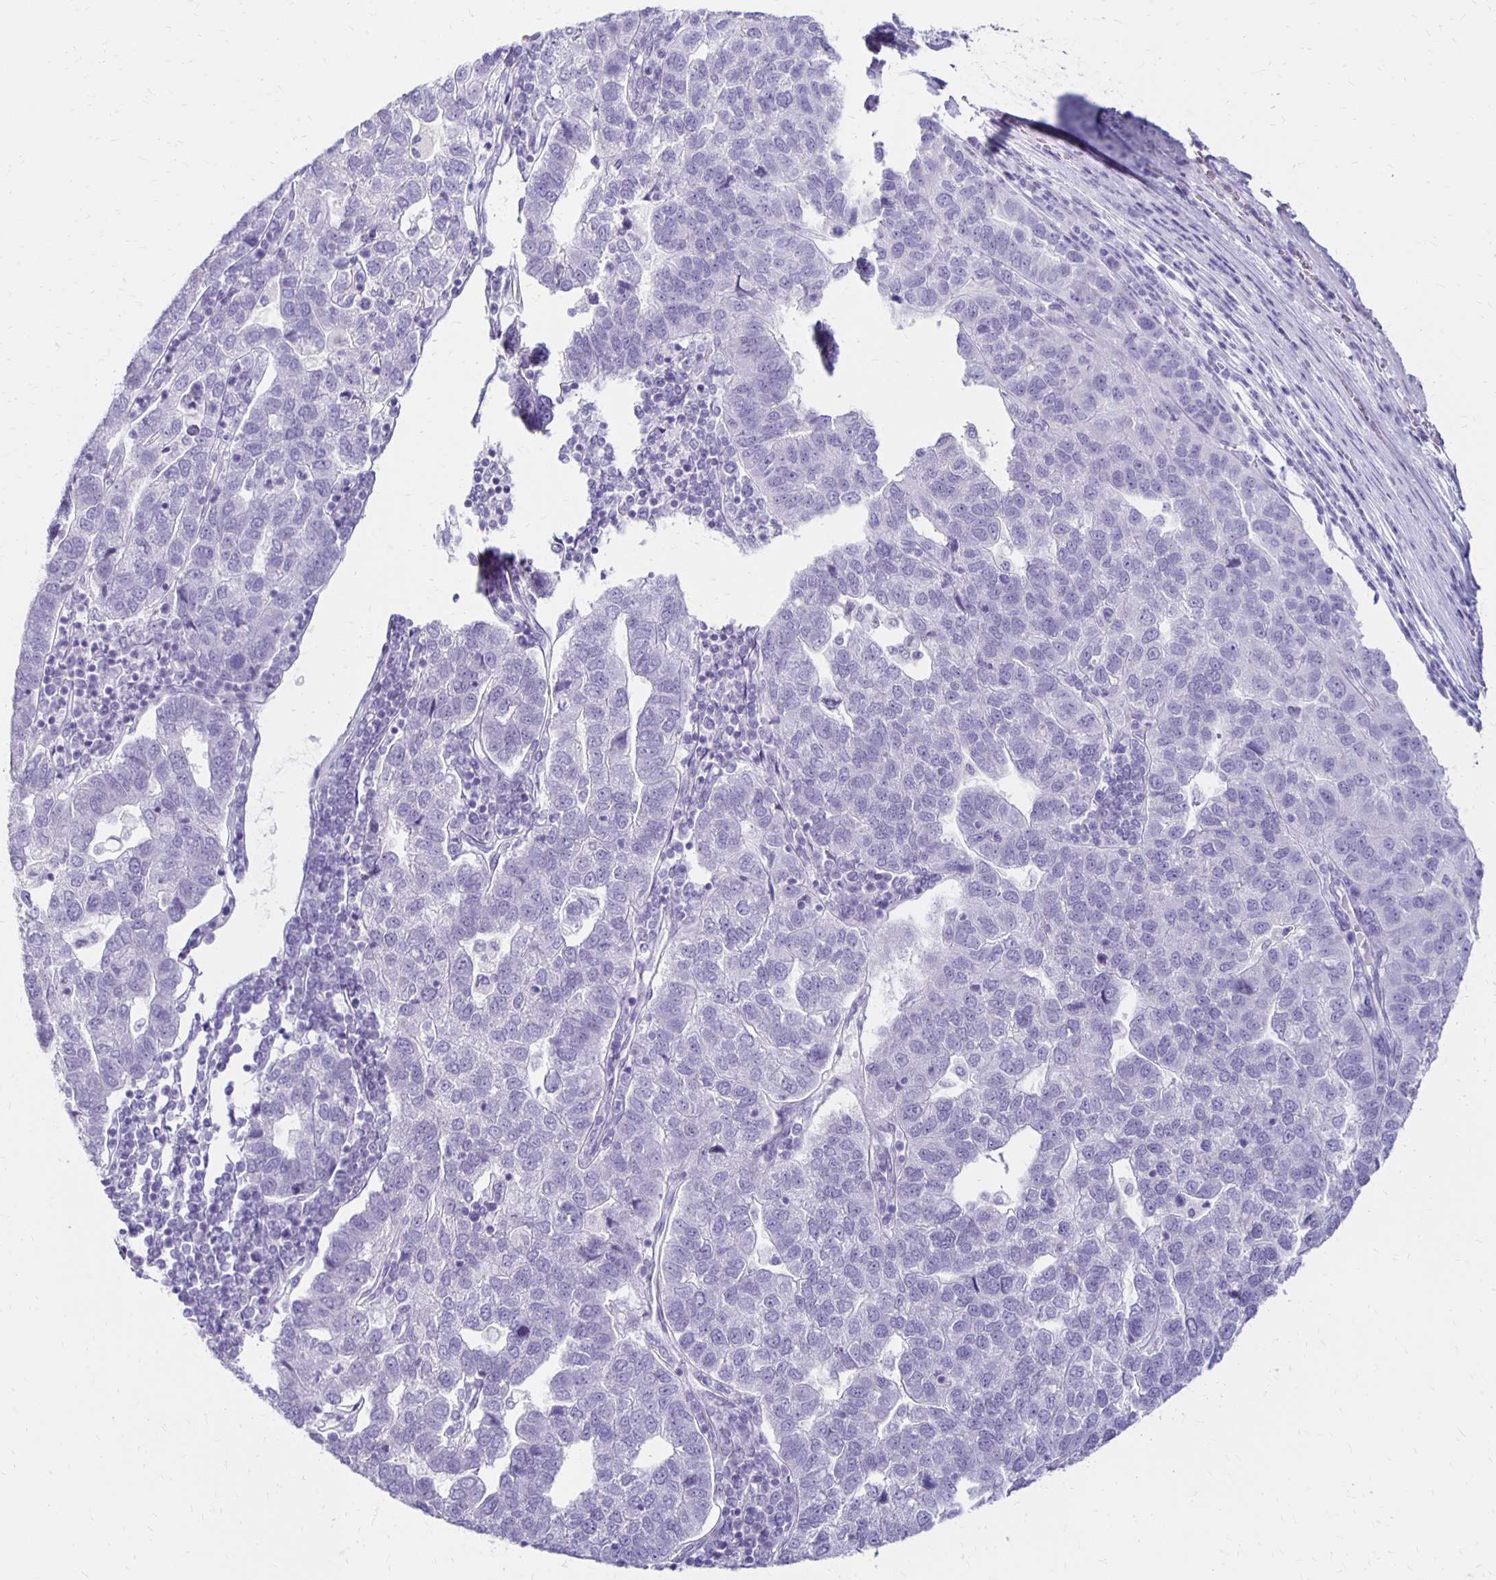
{"staining": {"intensity": "negative", "quantity": "none", "location": "none"}, "tissue": "pancreatic cancer", "cell_type": "Tumor cells", "image_type": "cancer", "snomed": [{"axis": "morphology", "description": "Adenocarcinoma, NOS"}, {"axis": "topography", "description": "Pancreas"}], "caption": "DAB immunohistochemical staining of pancreatic cancer reveals no significant positivity in tumor cells.", "gene": "RYR1", "patient": {"sex": "female", "age": 61}}